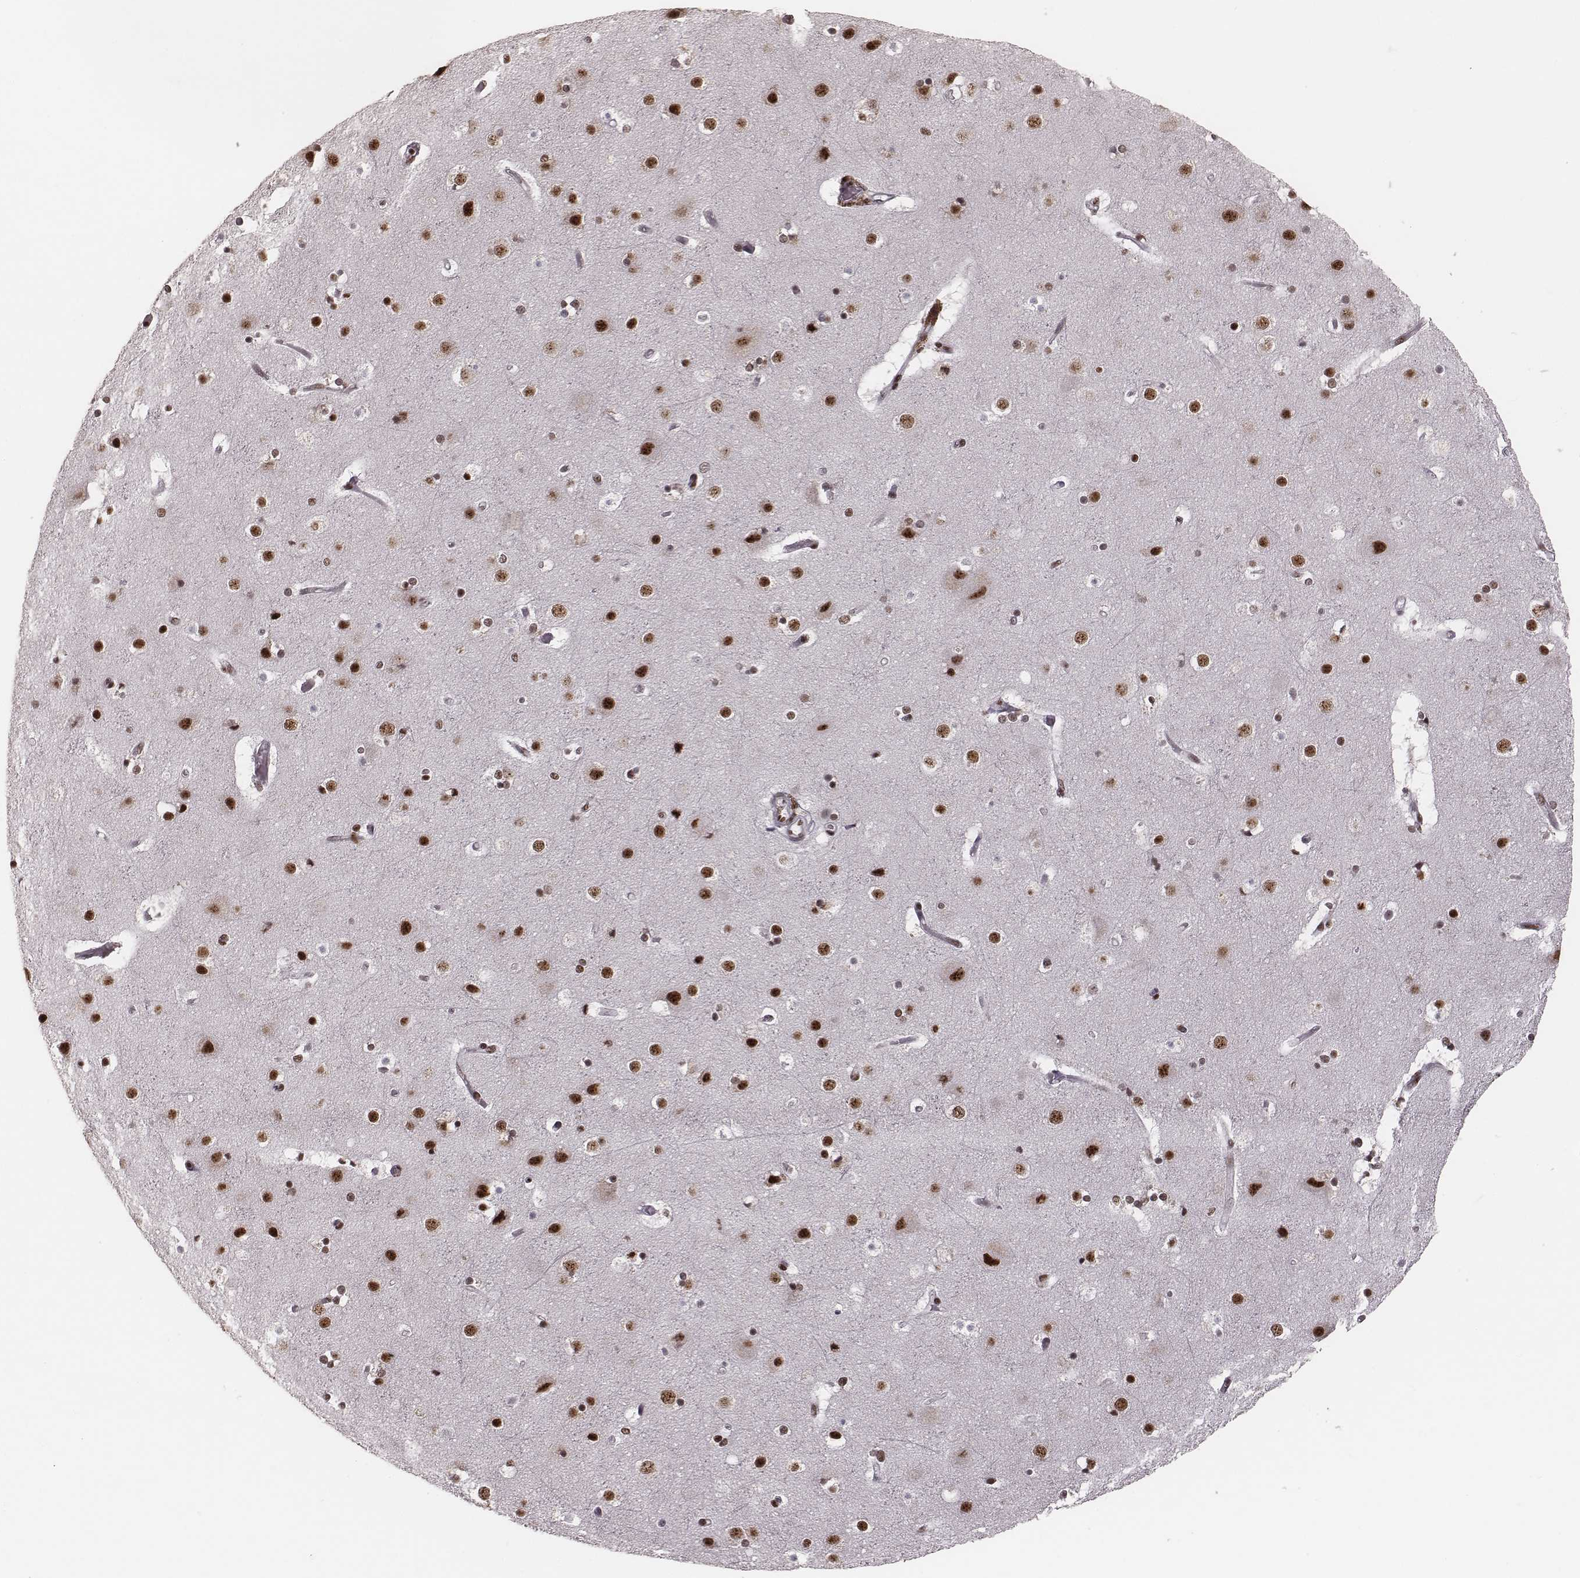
{"staining": {"intensity": "strong", "quantity": ">75%", "location": "nuclear"}, "tissue": "cerebral cortex", "cell_type": "Endothelial cells", "image_type": "normal", "snomed": [{"axis": "morphology", "description": "Normal tissue, NOS"}, {"axis": "topography", "description": "Cerebral cortex"}], "caption": "Cerebral cortex stained with DAB immunohistochemistry (IHC) exhibits high levels of strong nuclear positivity in about >75% of endothelial cells. The staining is performed using DAB (3,3'-diaminobenzidine) brown chromogen to label protein expression. The nuclei are counter-stained blue using hematoxylin.", "gene": "LUC7L", "patient": {"sex": "female", "age": 52}}